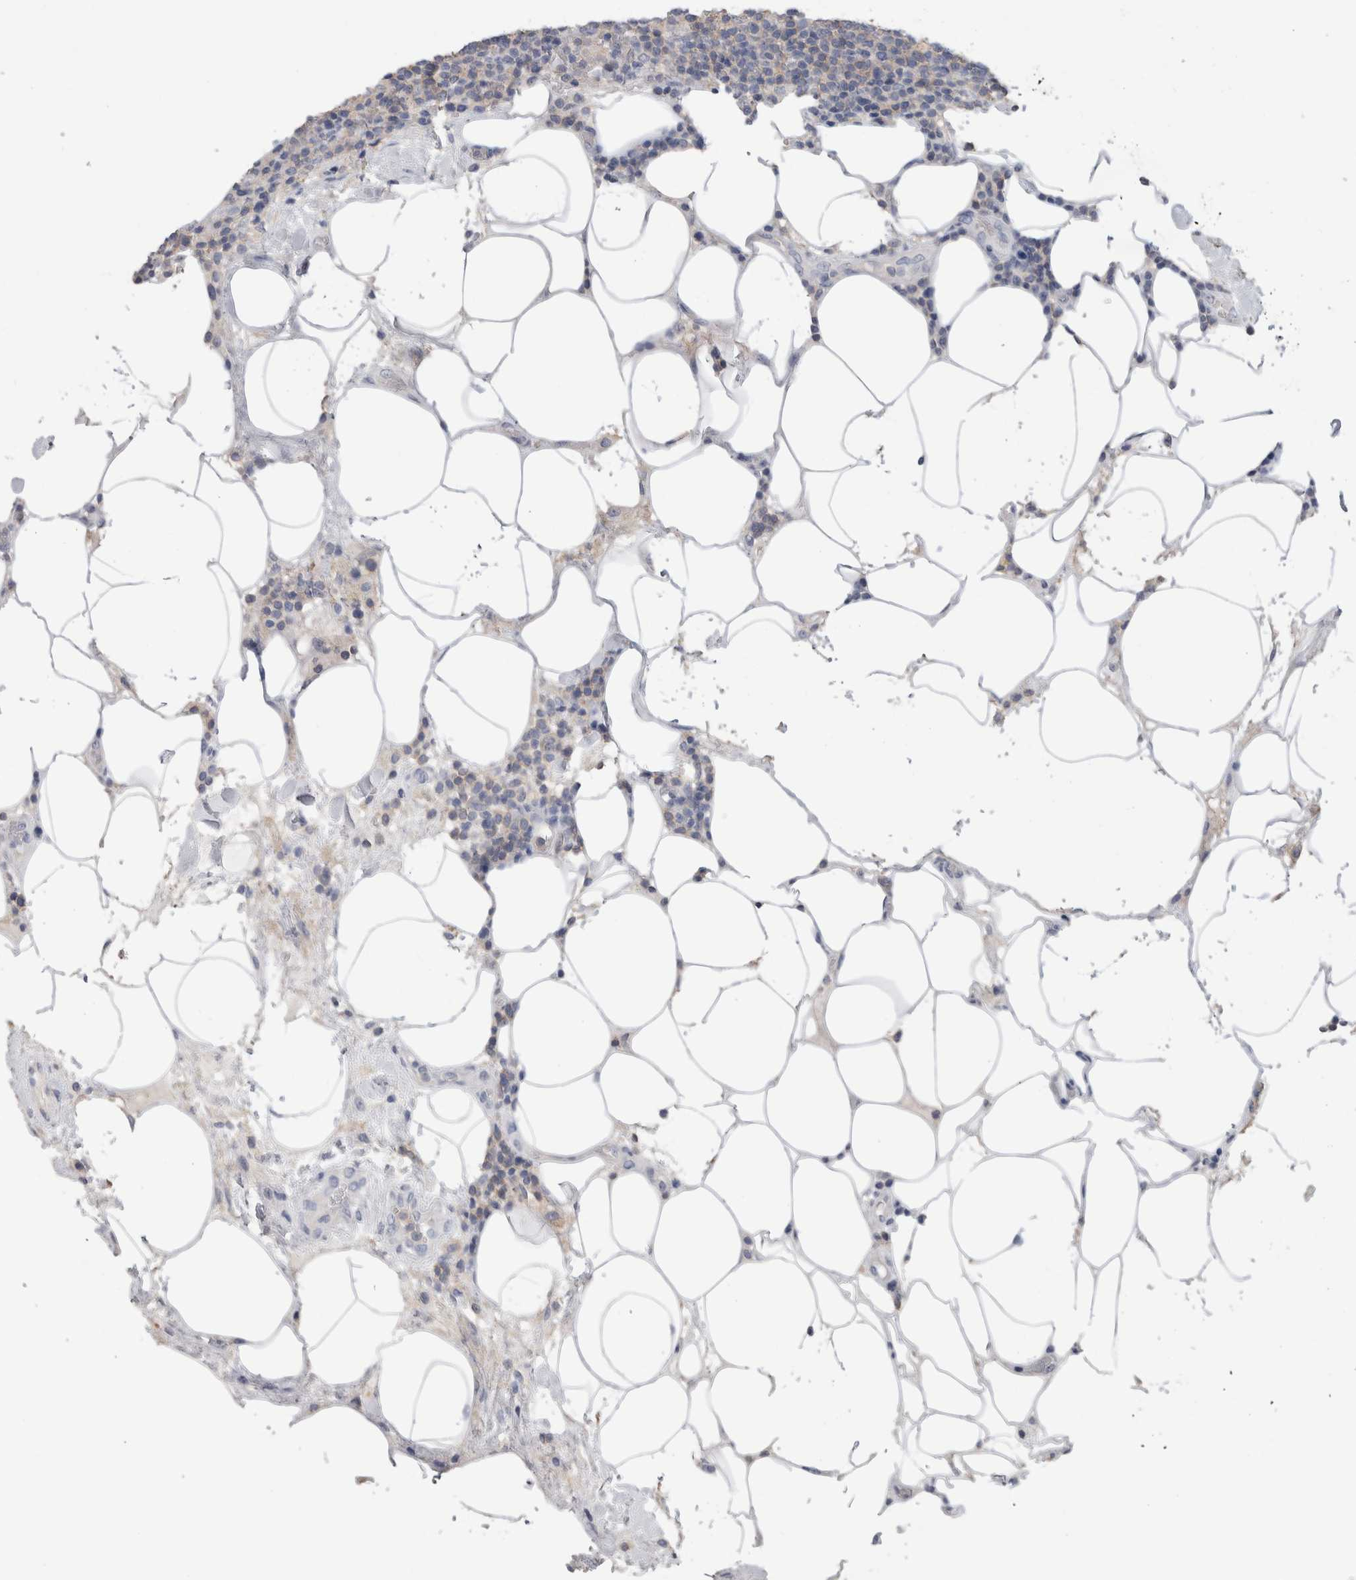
{"staining": {"intensity": "negative", "quantity": "none", "location": "none"}, "tissue": "lymphoma", "cell_type": "Tumor cells", "image_type": "cancer", "snomed": [{"axis": "morphology", "description": "Malignant lymphoma, non-Hodgkin's type, High grade"}, {"axis": "topography", "description": "Lymph node"}], "caption": "IHC image of neoplastic tissue: lymphoma stained with DAB (3,3'-diaminobenzidine) displays no significant protein expression in tumor cells.", "gene": "SCRN1", "patient": {"sex": "male", "age": 61}}